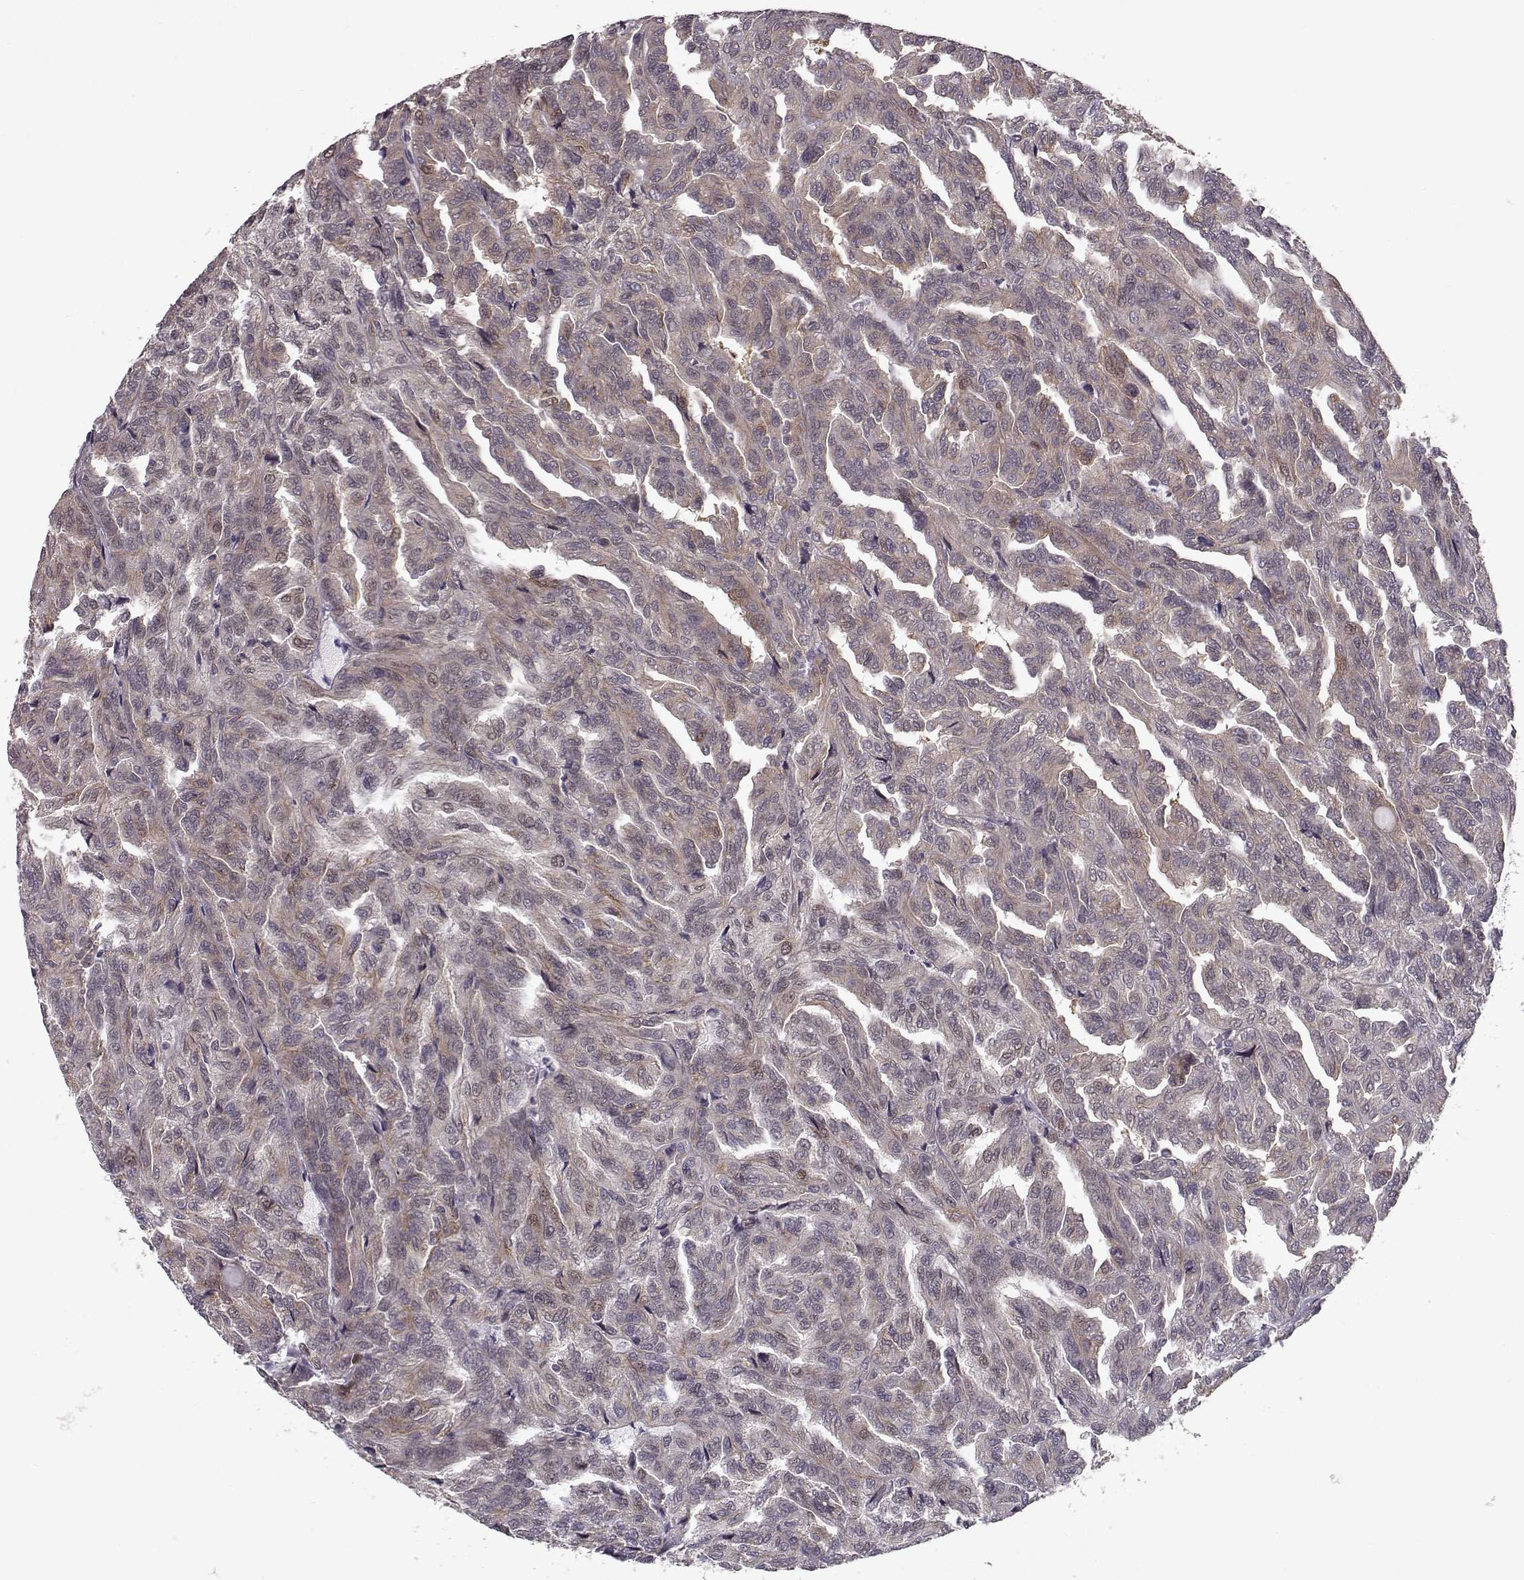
{"staining": {"intensity": "weak", "quantity": ">75%", "location": "cytoplasmic/membranous"}, "tissue": "renal cancer", "cell_type": "Tumor cells", "image_type": "cancer", "snomed": [{"axis": "morphology", "description": "Adenocarcinoma, NOS"}, {"axis": "topography", "description": "Kidney"}], "caption": "Protein staining by IHC demonstrates weak cytoplasmic/membranous positivity in approximately >75% of tumor cells in renal adenocarcinoma. The protein is stained brown, and the nuclei are stained in blue (DAB IHC with brightfield microscopy, high magnification).", "gene": "RANBP1", "patient": {"sex": "male", "age": 79}}